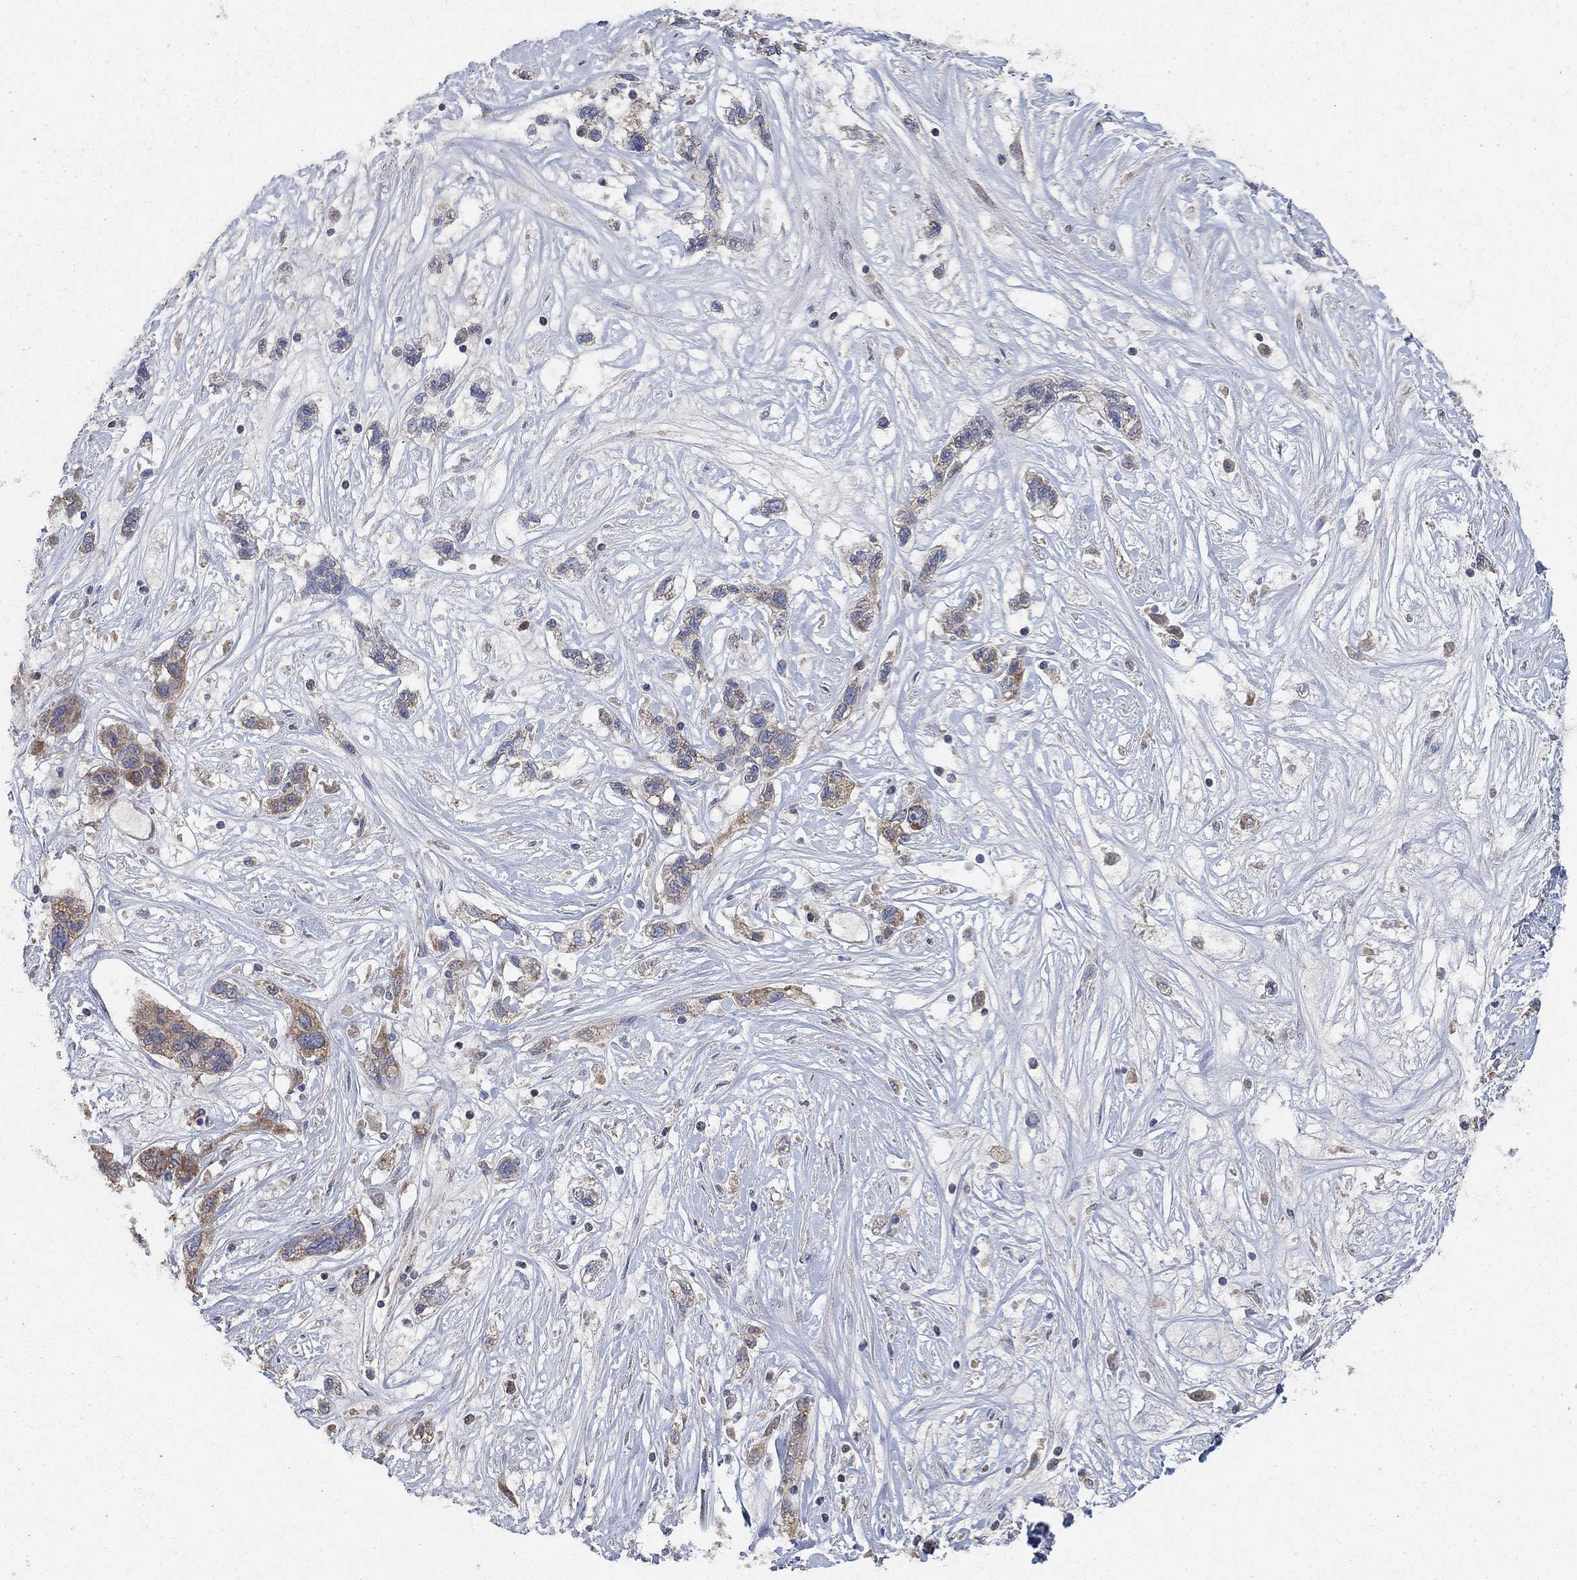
{"staining": {"intensity": "moderate", "quantity": ">75%", "location": "cytoplasmic/membranous"}, "tissue": "liver cancer", "cell_type": "Tumor cells", "image_type": "cancer", "snomed": [{"axis": "morphology", "description": "Adenocarcinoma, NOS"}, {"axis": "morphology", "description": "Cholangiocarcinoma"}, {"axis": "topography", "description": "Liver"}], "caption": "A micrograph of human adenocarcinoma (liver) stained for a protein displays moderate cytoplasmic/membranous brown staining in tumor cells.", "gene": "HID1", "patient": {"sex": "male", "age": 64}}